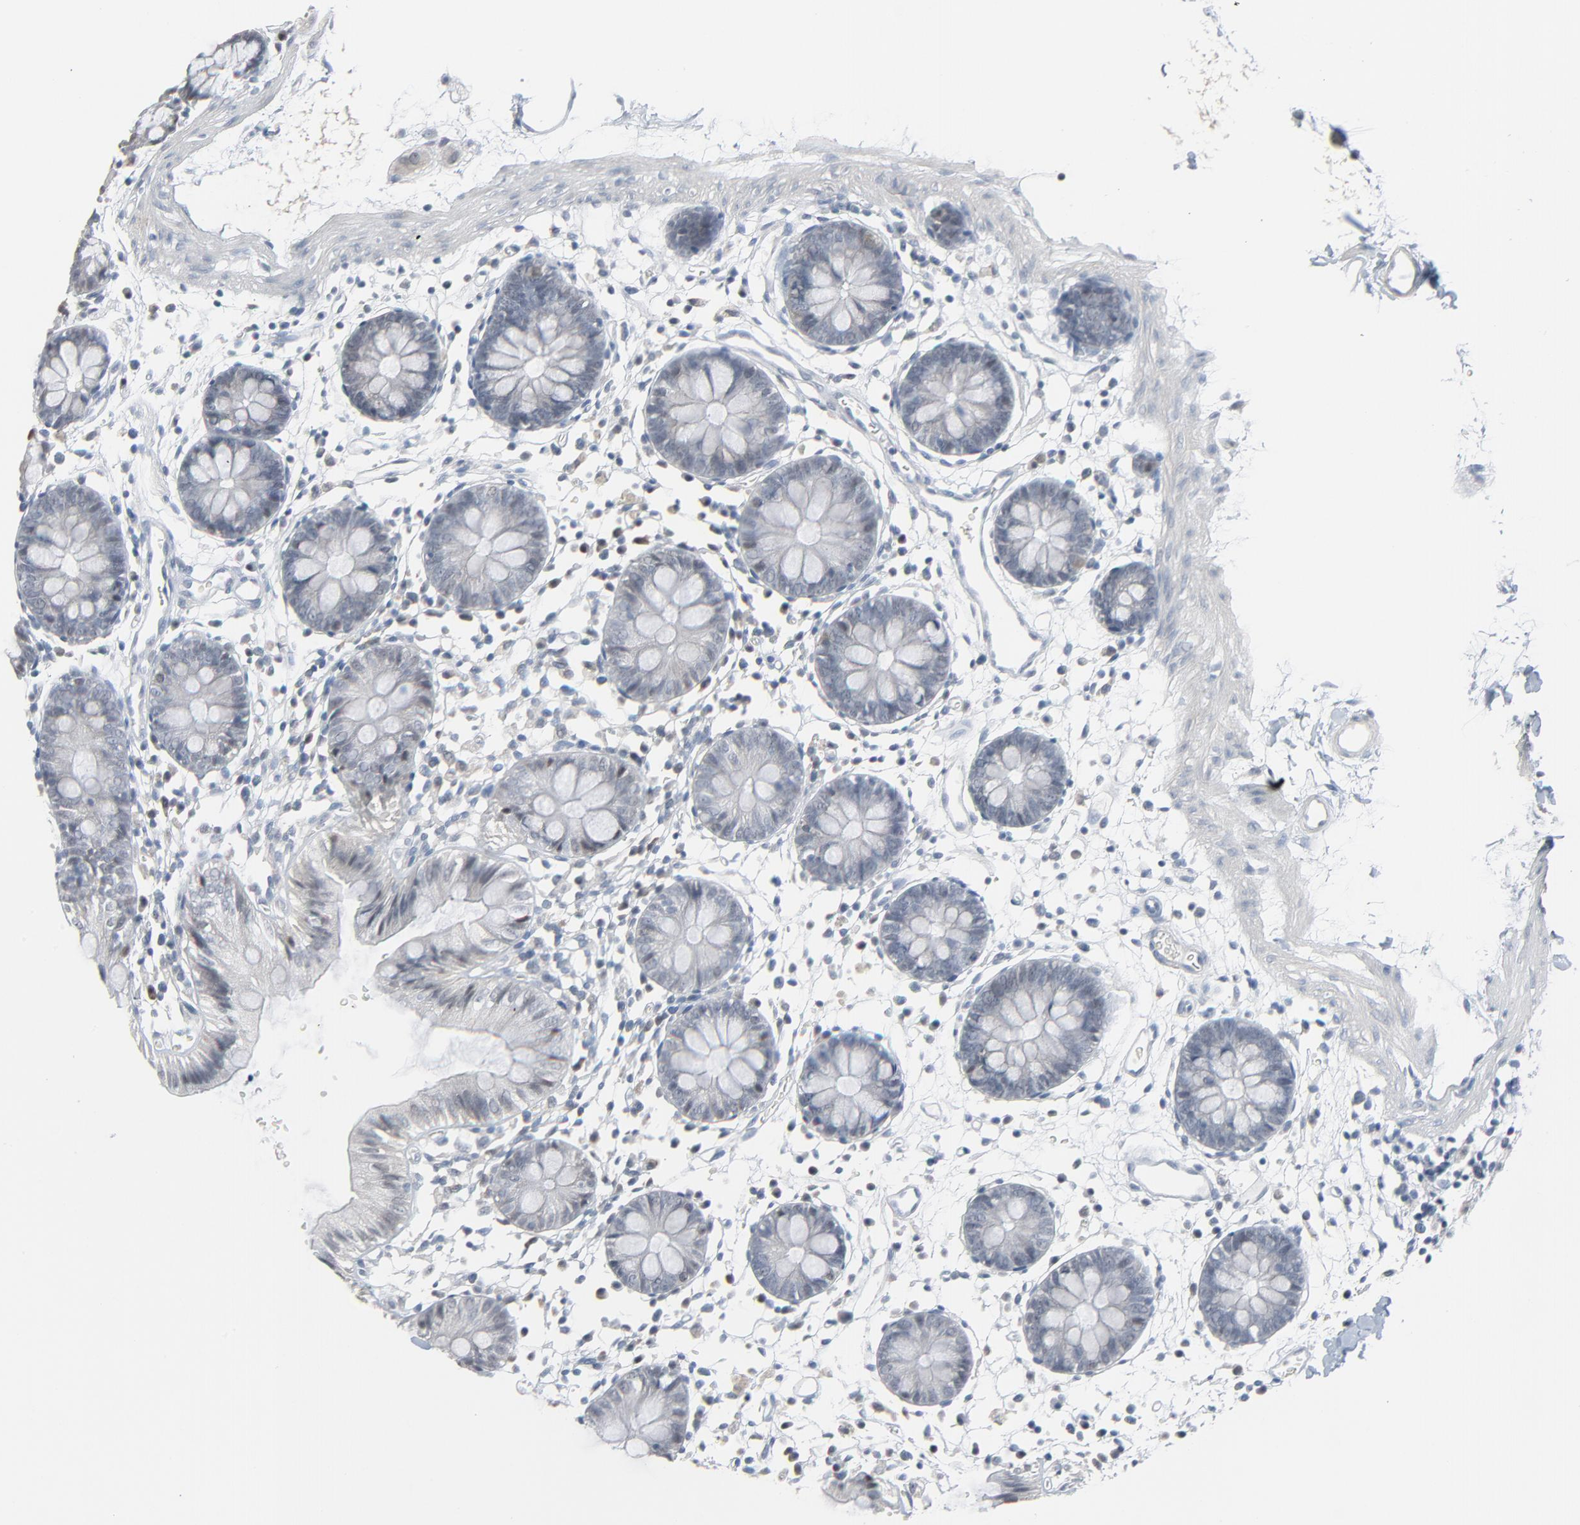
{"staining": {"intensity": "negative", "quantity": "none", "location": "none"}, "tissue": "colon", "cell_type": "Endothelial cells", "image_type": "normal", "snomed": [{"axis": "morphology", "description": "Normal tissue, NOS"}, {"axis": "topography", "description": "Colon"}], "caption": "This is a micrograph of IHC staining of unremarkable colon, which shows no expression in endothelial cells.", "gene": "SAGE1", "patient": {"sex": "male", "age": 14}}